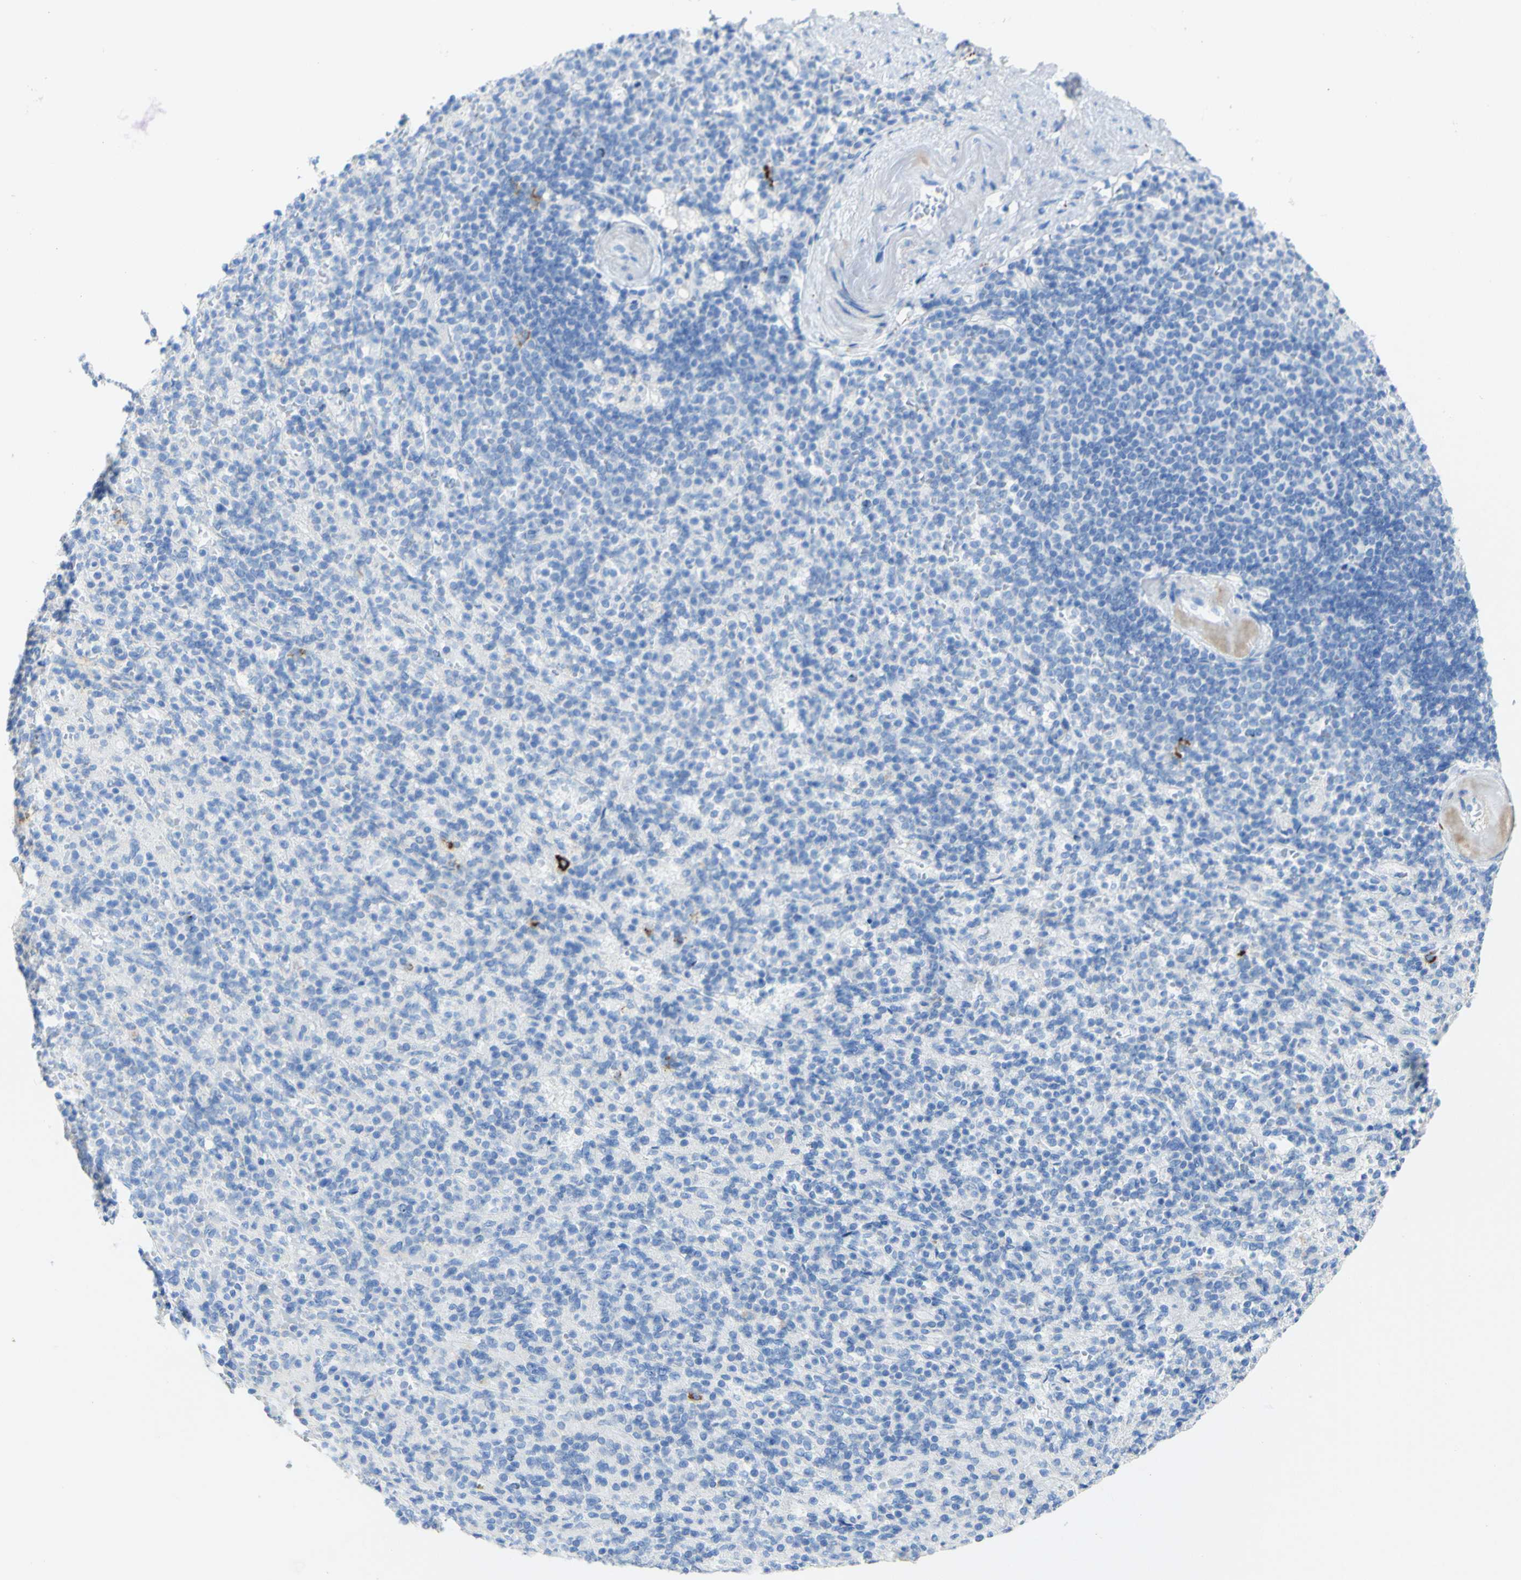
{"staining": {"intensity": "negative", "quantity": "none", "location": "none"}, "tissue": "spleen", "cell_type": "Cells in red pulp", "image_type": "normal", "snomed": [{"axis": "morphology", "description": "Normal tissue, NOS"}, {"axis": "topography", "description": "Spleen"}], "caption": "High power microscopy image of an immunohistochemistry (IHC) histopathology image of benign spleen, revealing no significant positivity in cells in red pulp. (Stains: DAB (3,3'-diaminobenzidine) immunohistochemistry with hematoxylin counter stain, Microscopy: brightfield microscopy at high magnification).", "gene": "PIGR", "patient": {"sex": "female", "age": 74}}